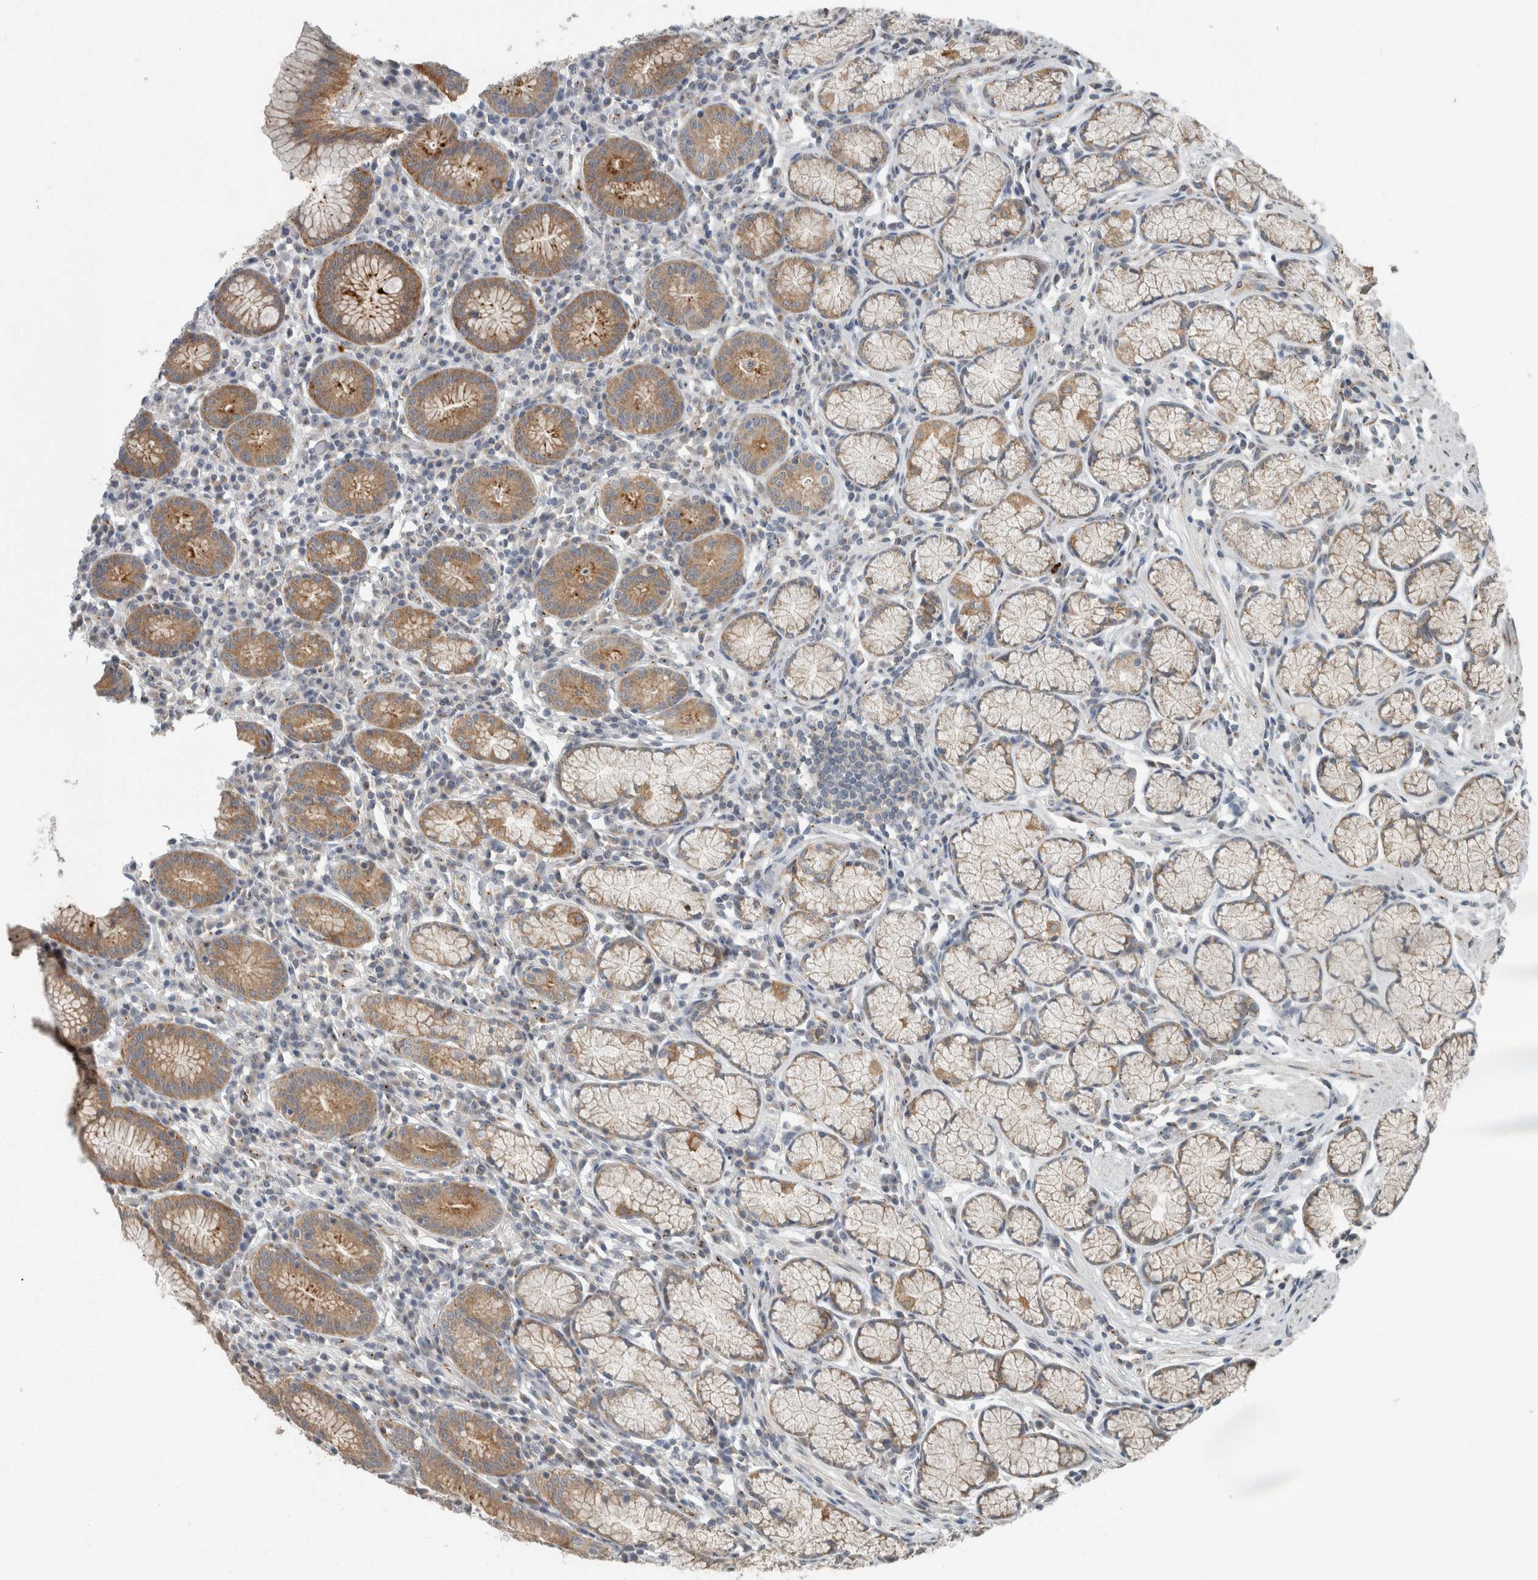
{"staining": {"intensity": "moderate", "quantity": "25%-75%", "location": "cytoplasmic/membranous"}, "tissue": "stomach", "cell_type": "Glandular cells", "image_type": "normal", "snomed": [{"axis": "morphology", "description": "Normal tissue, NOS"}, {"axis": "topography", "description": "Stomach"}], "caption": "The photomicrograph demonstrates a brown stain indicating the presence of a protein in the cytoplasmic/membranous of glandular cells in stomach. (Stains: DAB in brown, nuclei in blue, Microscopy: brightfield microscopy at high magnification).", "gene": "KIF1C", "patient": {"sex": "male", "age": 55}}